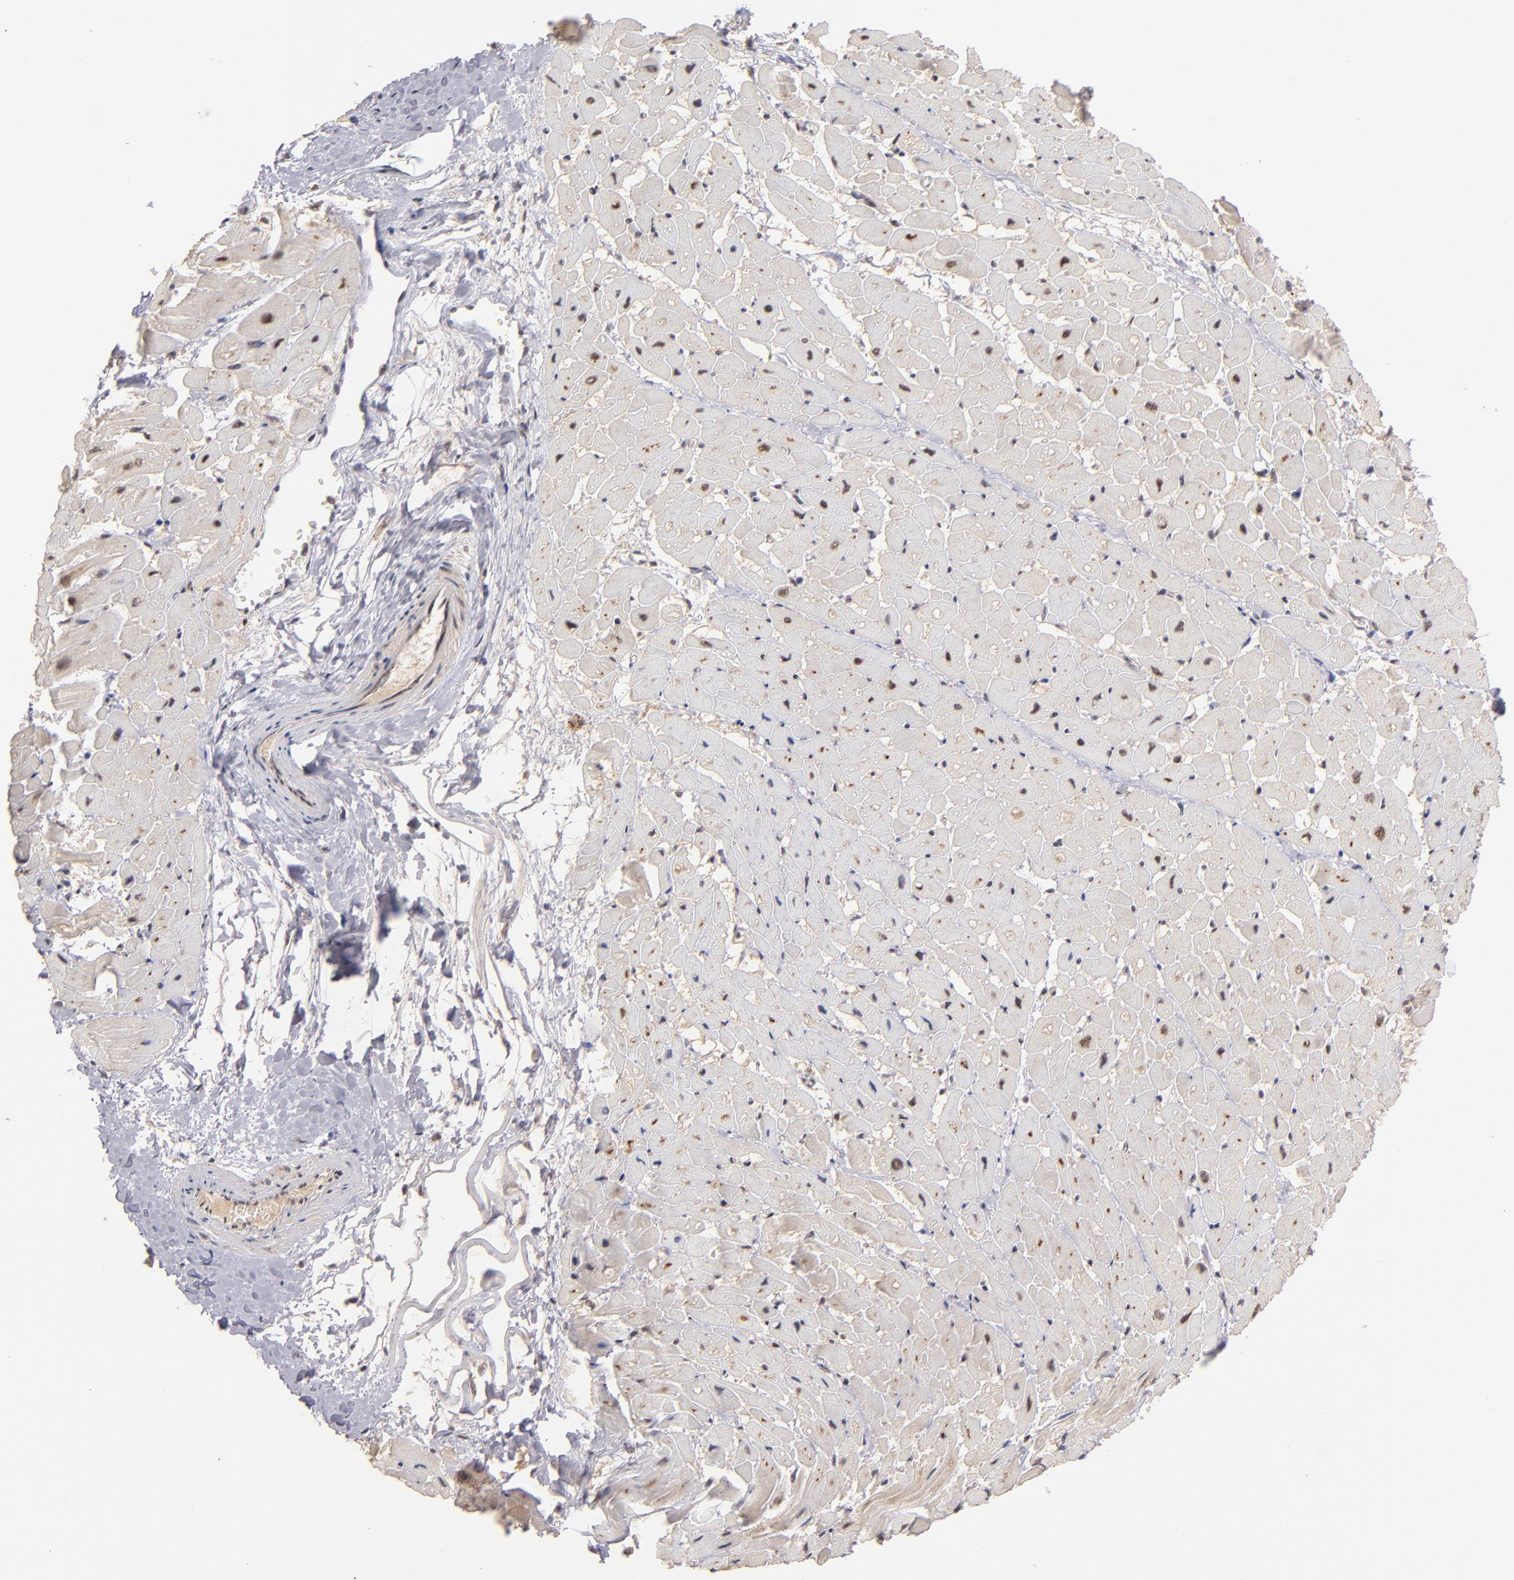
{"staining": {"intensity": "weak", "quantity": "25%-75%", "location": "cytoplasmic/membranous"}, "tissue": "heart muscle", "cell_type": "Cardiomyocytes", "image_type": "normal", "snomed": [{"axis": "morphology", "description": "Normal tissue, NOS"}, {"axis": "topography", "description": "Heart"}], "caption": "This photomicrograph demonstrates benign heart muscle stained with IHC to label a protein in brown. The cytoplasmic/membranous of cardiomyocytes show weak positivity for the protein. Nuclei are counter-stained blue.", "gene": "PCNX4", "patient": {"sex": "male", "age": 45}}